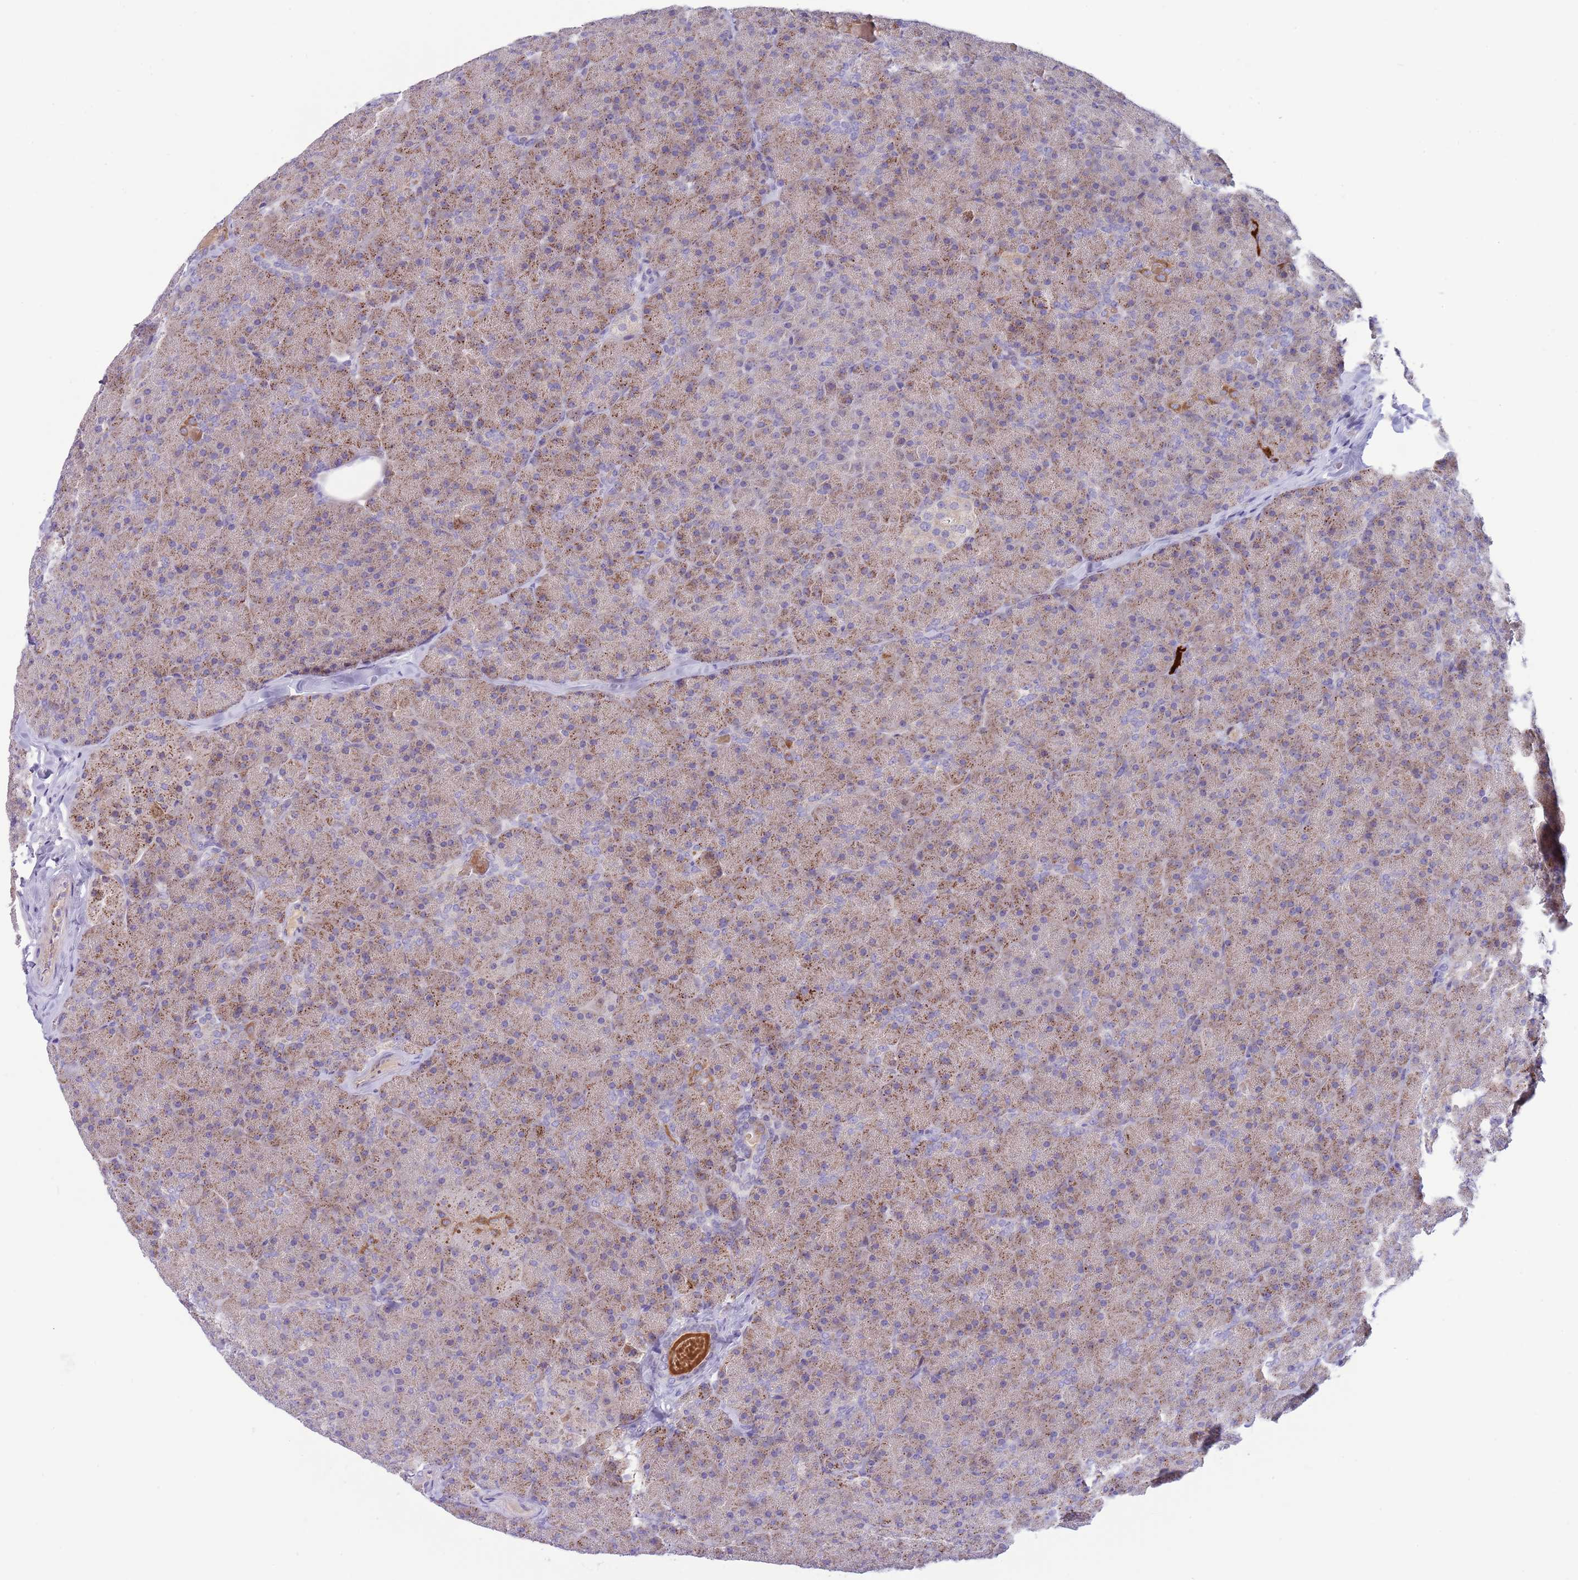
{"staining": {"intensity": "moderate", "quantity": "25%-75%", "location": "cytoplasmic/membranous"}, "tissue": "pancreas", "cell_type": "Exocrine glandular cells", "image_type": "normal", "snomed": [{"axis": "morphology", "description": "Normal tissue, NOS"}, {"axis": "topography", "description": "Pancreas"}], "caption": "Brown immunohistochemical staining in unremarkable pancreas shows moderate cytoplasmic/membranous expression in about 25%-75% of exocrine glandular cells.", "gene": "DDHD1", "patient": {"sex": "male", "age": 36}}